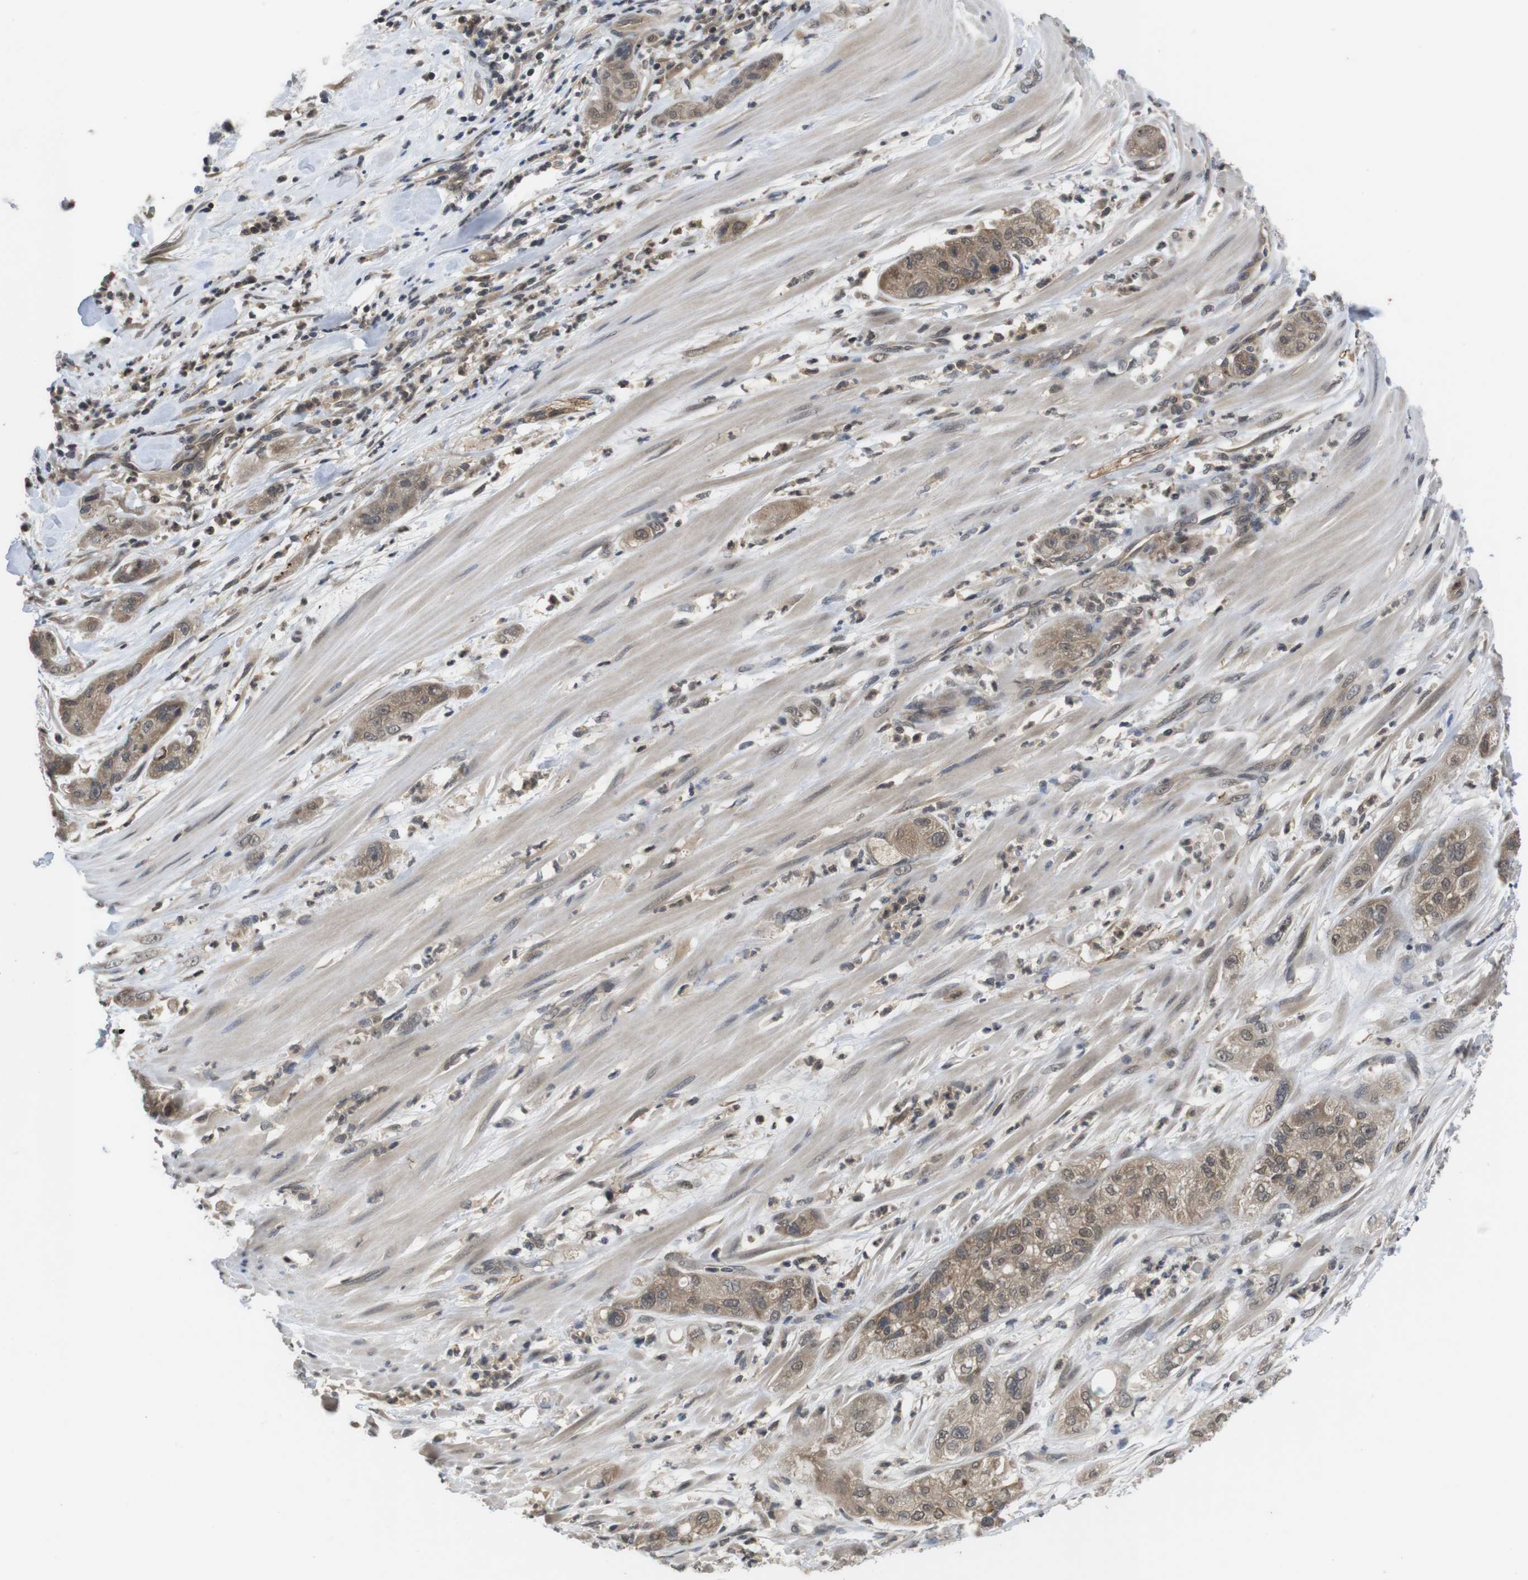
{"staining": {"intensity": "weak", "quantity": ">75%", "location": "cytoplasmic/membranous,nuclear"}, "tissue": "pancreatic cancer", "cell_type": "Tumor cells", "image_type": "cancer", "snomed": [{"axis": "morphology", "description": "Adenocarcinoma, NOS"}, {"axis": "topography", "description": "Pancreas"}], "caption": "Immunohistochemical staining of pancreatic adenocarcinoma exhibits low levels of weak cytoplasmic/membranous and nuclear staining in about >75% of tumor cells.", "gene": "FADD", "patient": {"sex": "female", "age": 78}}